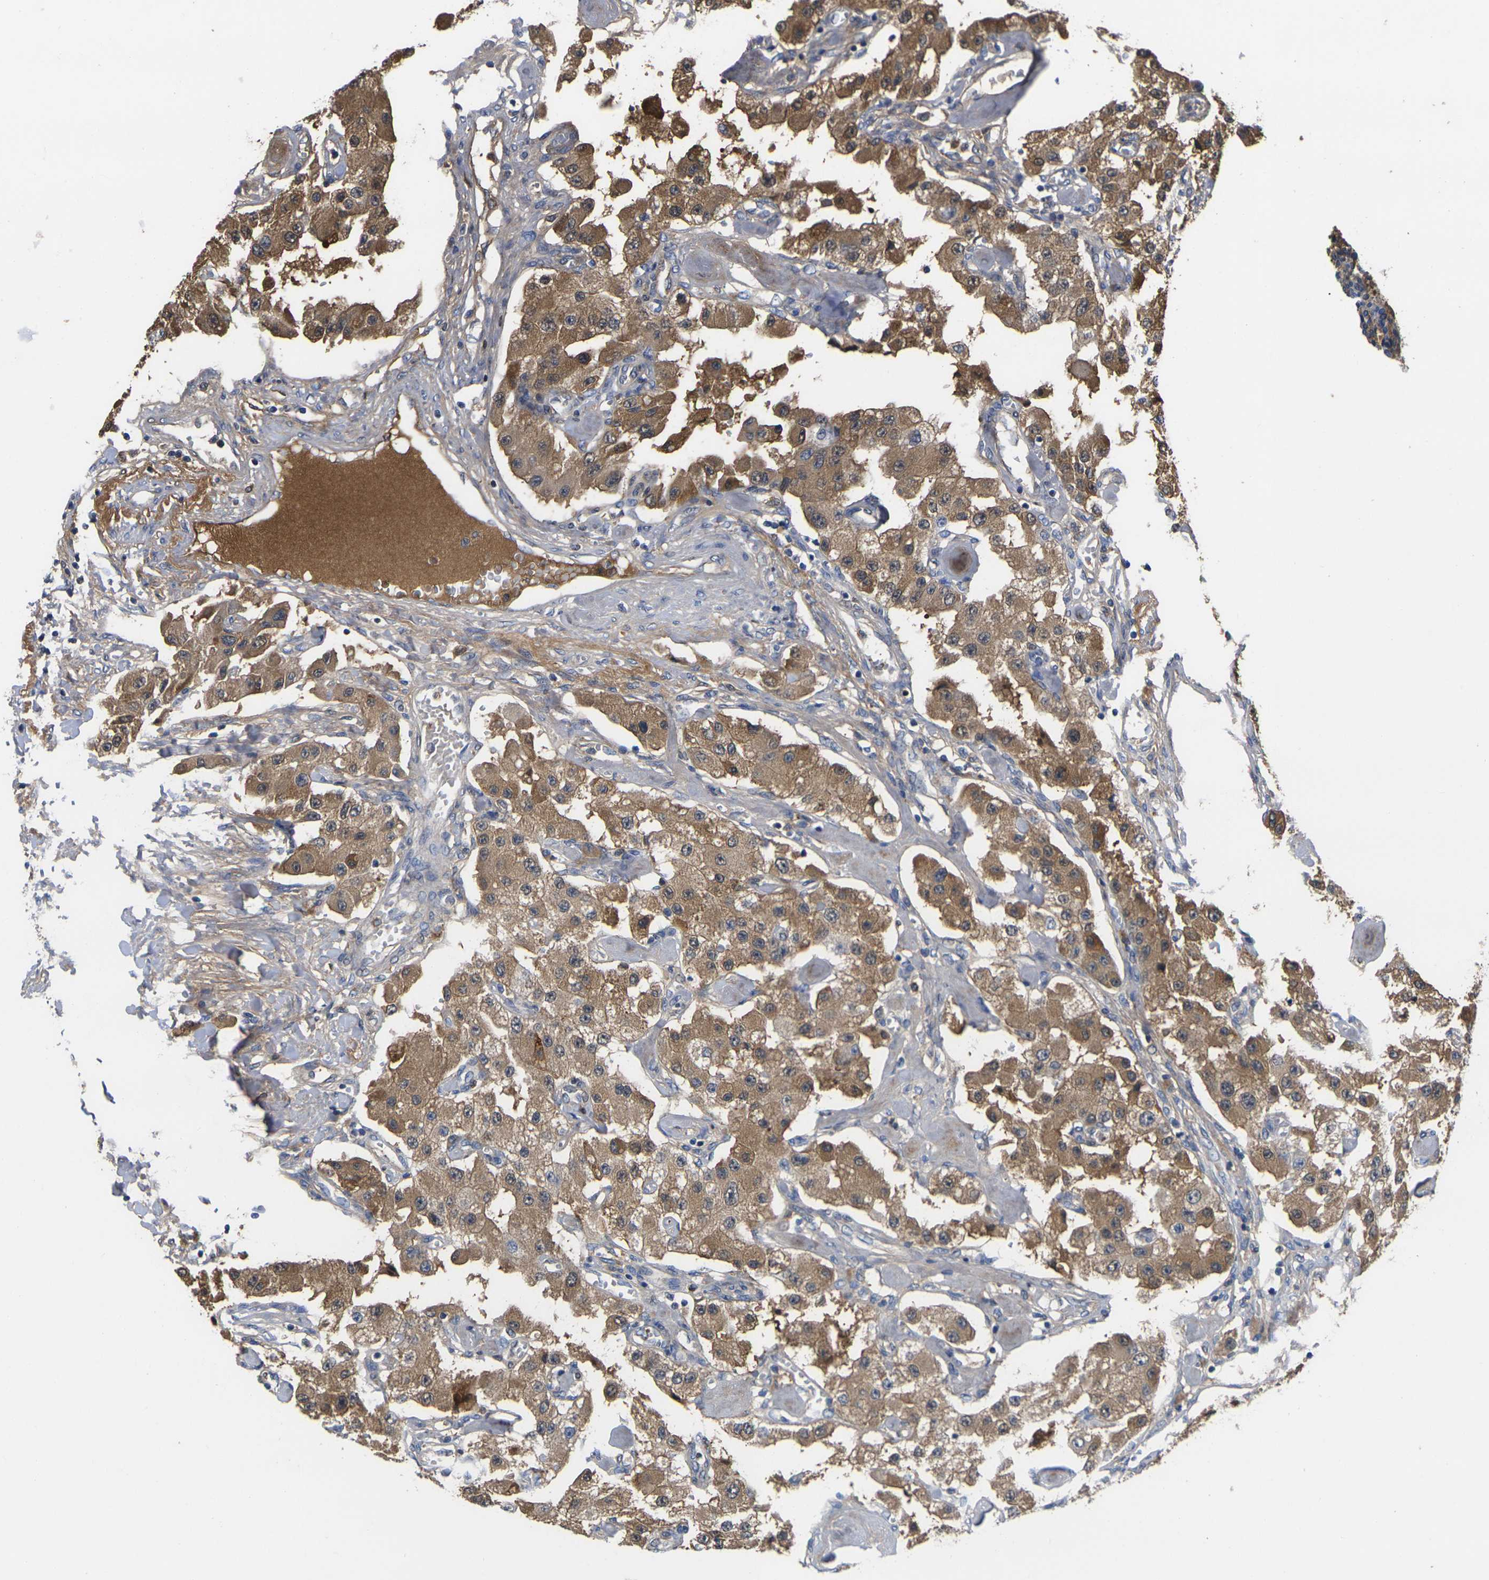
{"staining": {"intensity": "moderate", "quantity": ">75%", "location": "cytoplasmic/membranous"}, "tissue": "carcinoid", "cell_type": "Tumor cells", "image_type": "cancer", "snomed": [{"axis": "morphology", "description": "Carcinoid, malignant, NOS"}, {"axis": "topography", "description": "Pancreas"}], "caption": "Human malignant carcinoid stained with a brown dye displays moderate cytoplasmic/membranous positive staining in approximately >75% of tumor cells.", "gene": "GREM2", "patient": {"sex": "male", "age": 41}}